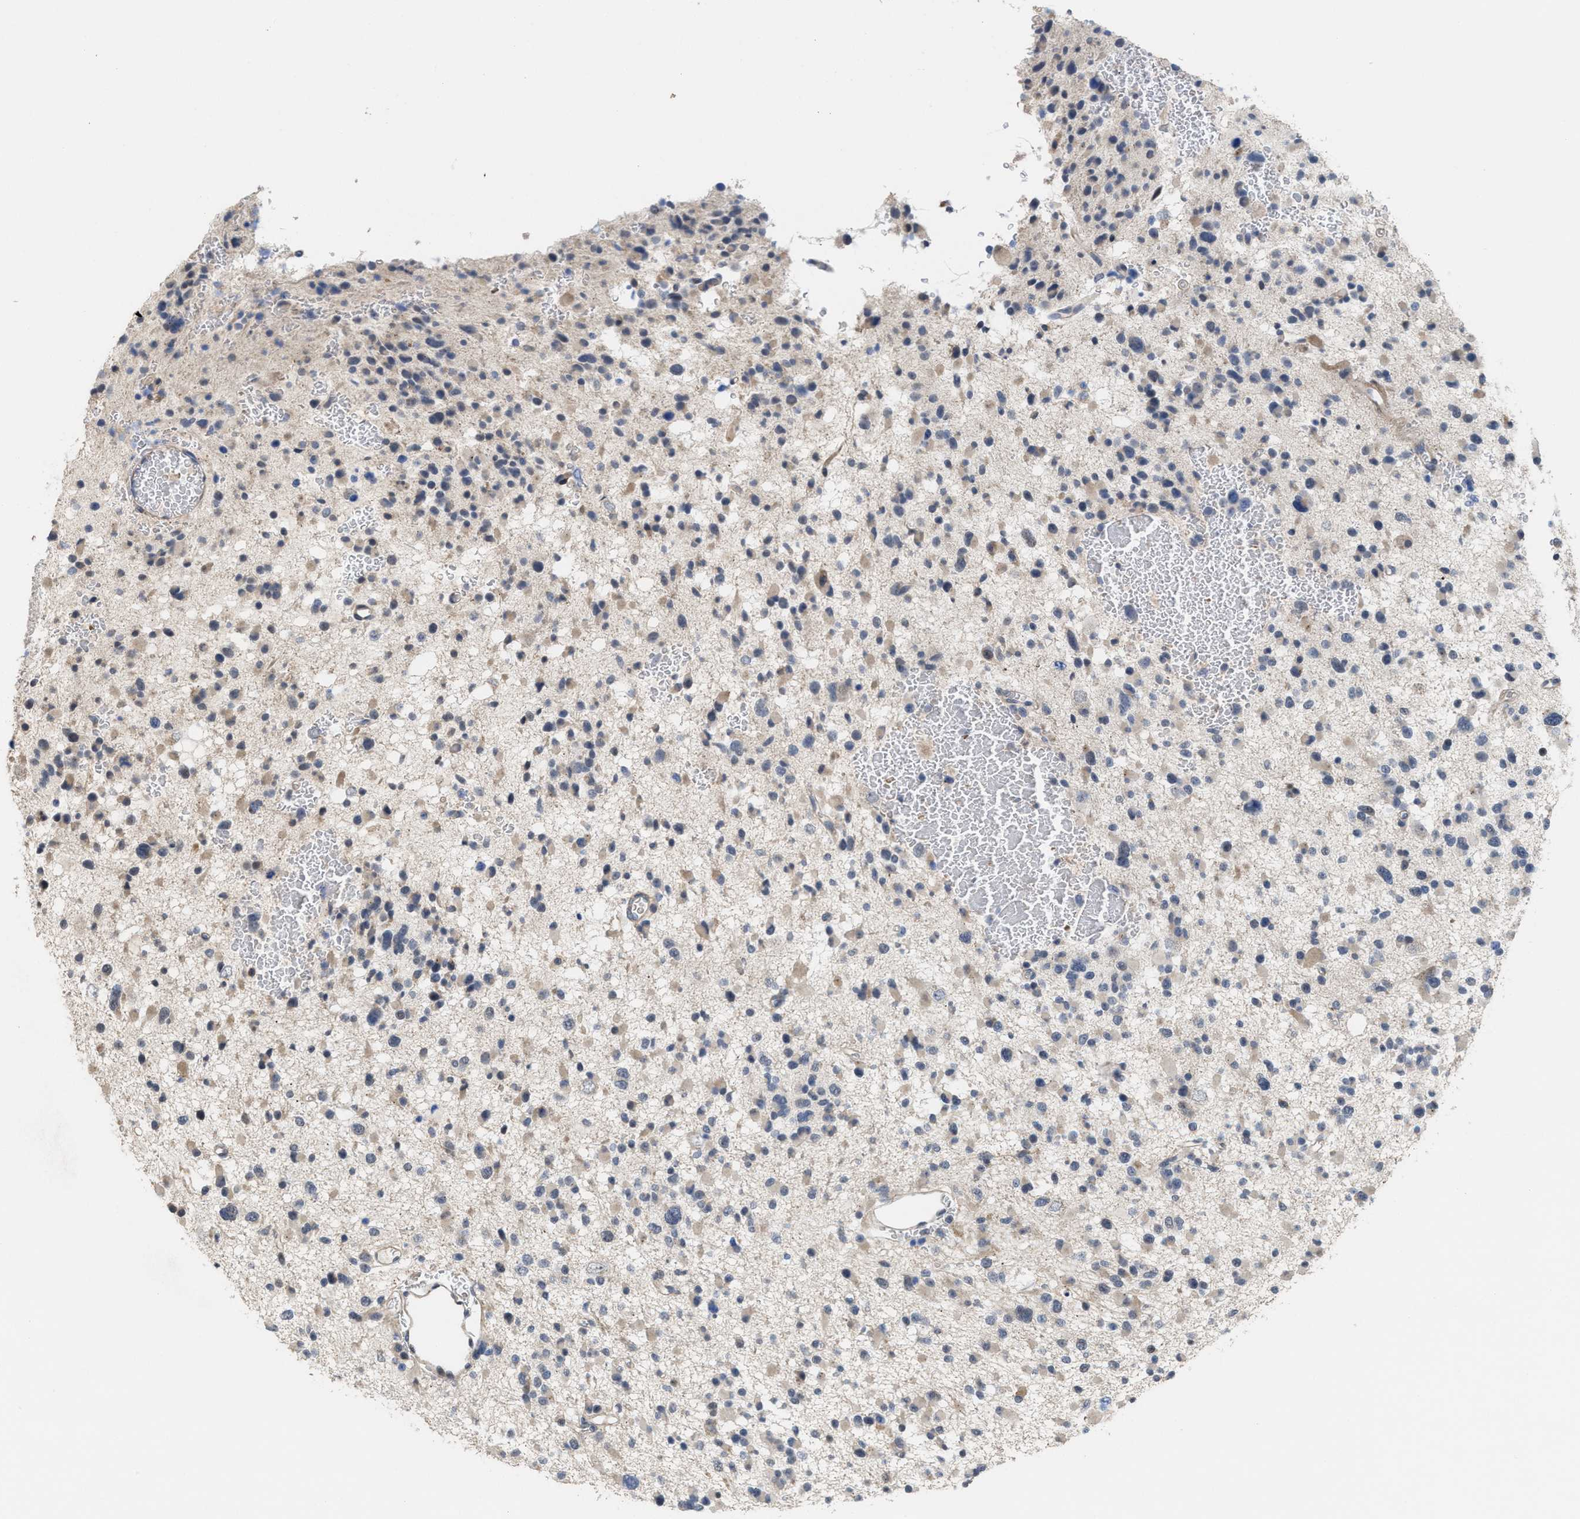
{"staining": {"intensity": "negative", "quantity": "none", "location": "none"}, "tissue": "glioma", "cell_type": "Tumor cells", "image_type": "cancer", "snomed": [{"axis": "morphology", "description": "Glioma, malignant, Low grade"}, {"axis": "topography", "description": "Brain"}], "caption": "A micrograph of glioma stained for a protein reveals no brown staining in tumor cells.", "gene": "PTPRE", "patient": {"sex": "female", "age": 22}}